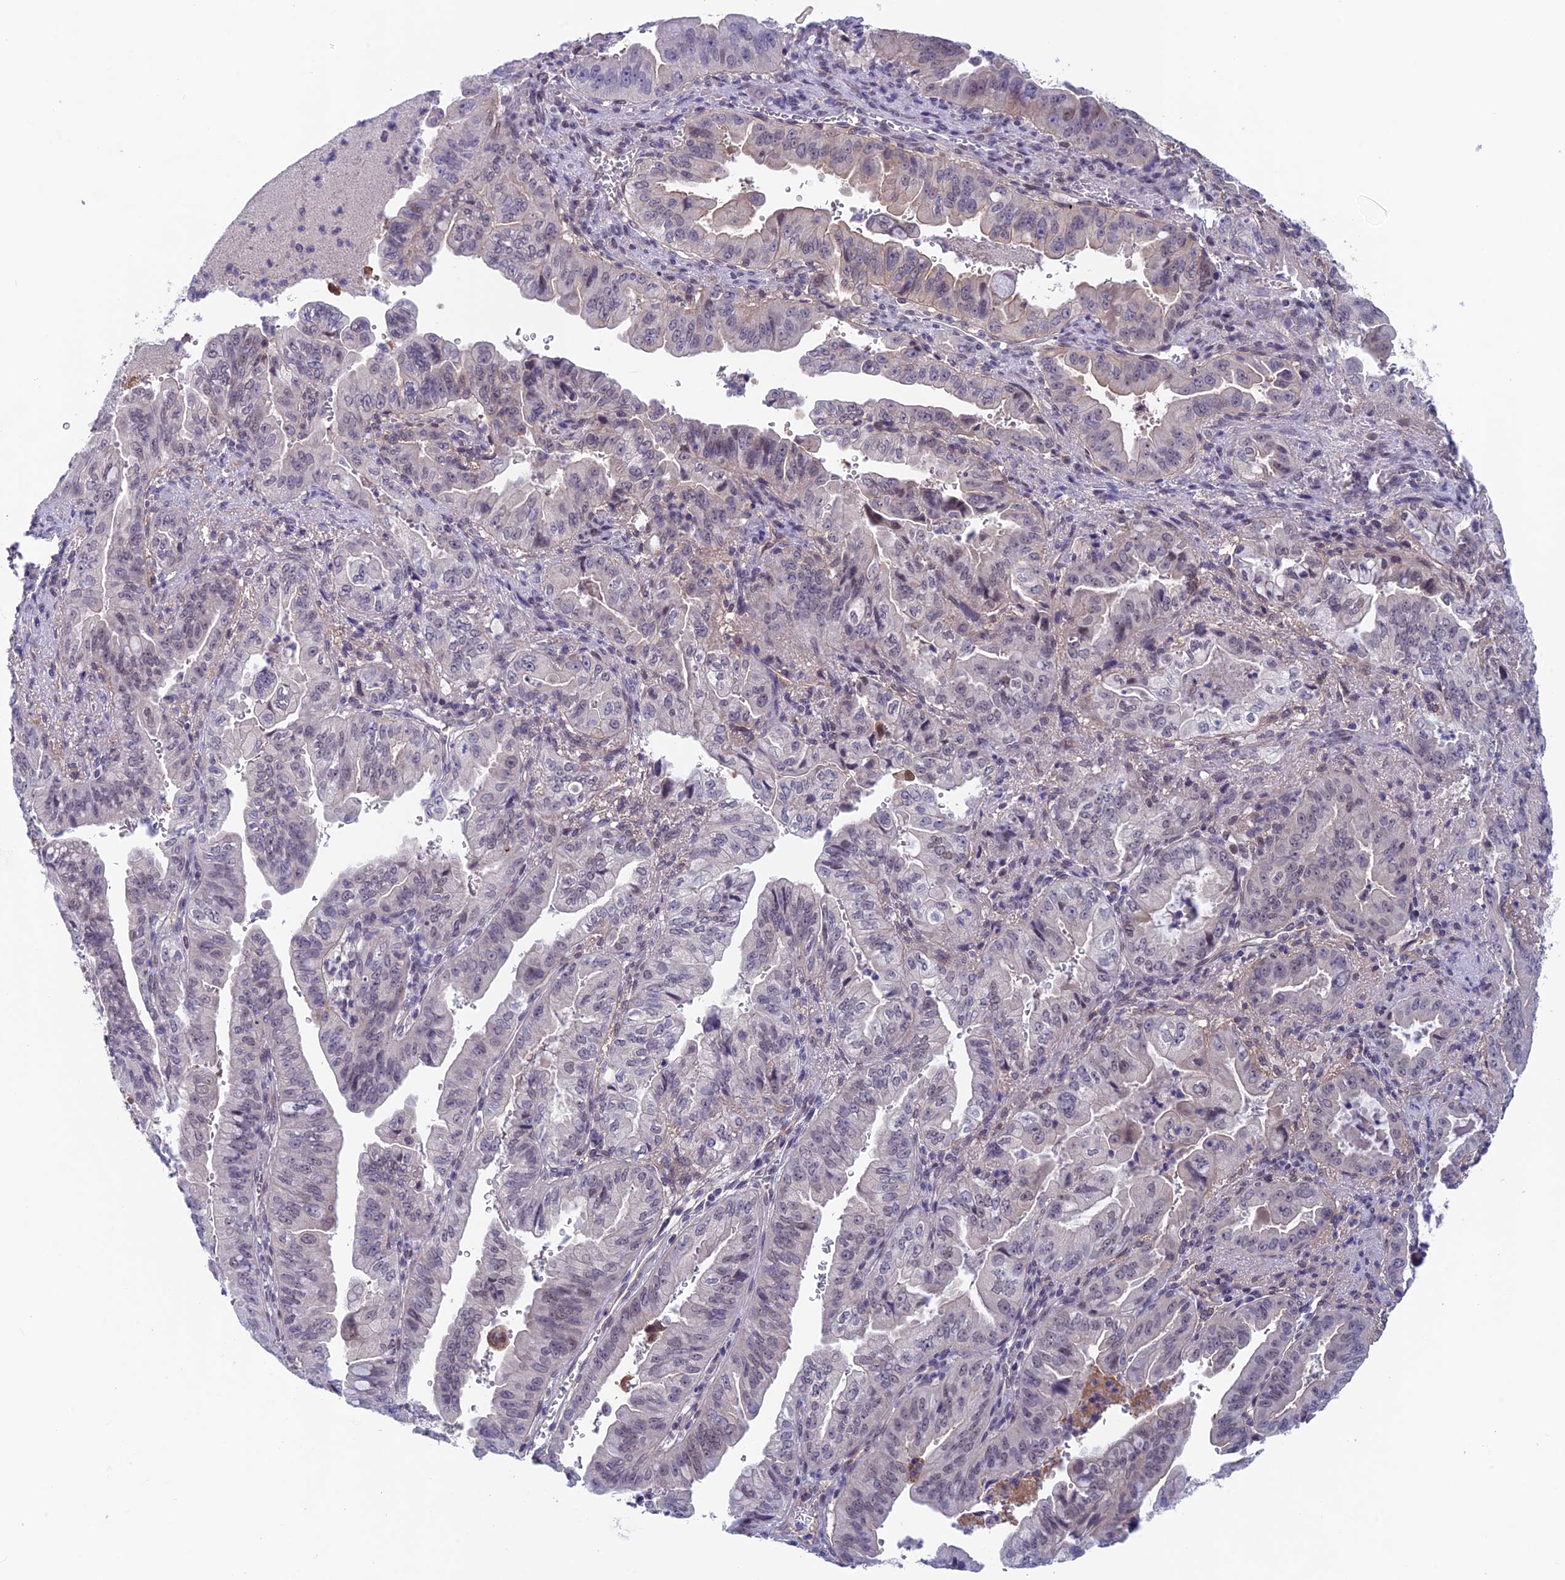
{"staining": {"intensity": "negative", "quantity": "none", "location": "none"}, "tissue": "pancreatic cancer", "cell_type": "Tumor cells", "image_type": "cancer", "snomed": [{"axis": "morphology", "description": "Adenocarcinoma, NOS"}, {"axis": "topography", "description": "Pancreas"}], "caption": "Histopathology image shows no protein positivity in tumor cells of adenocarcinoma (pancreatic) tissue.", "gene": "FKBPL", "patient": {"sex": "male", "age": 70}}